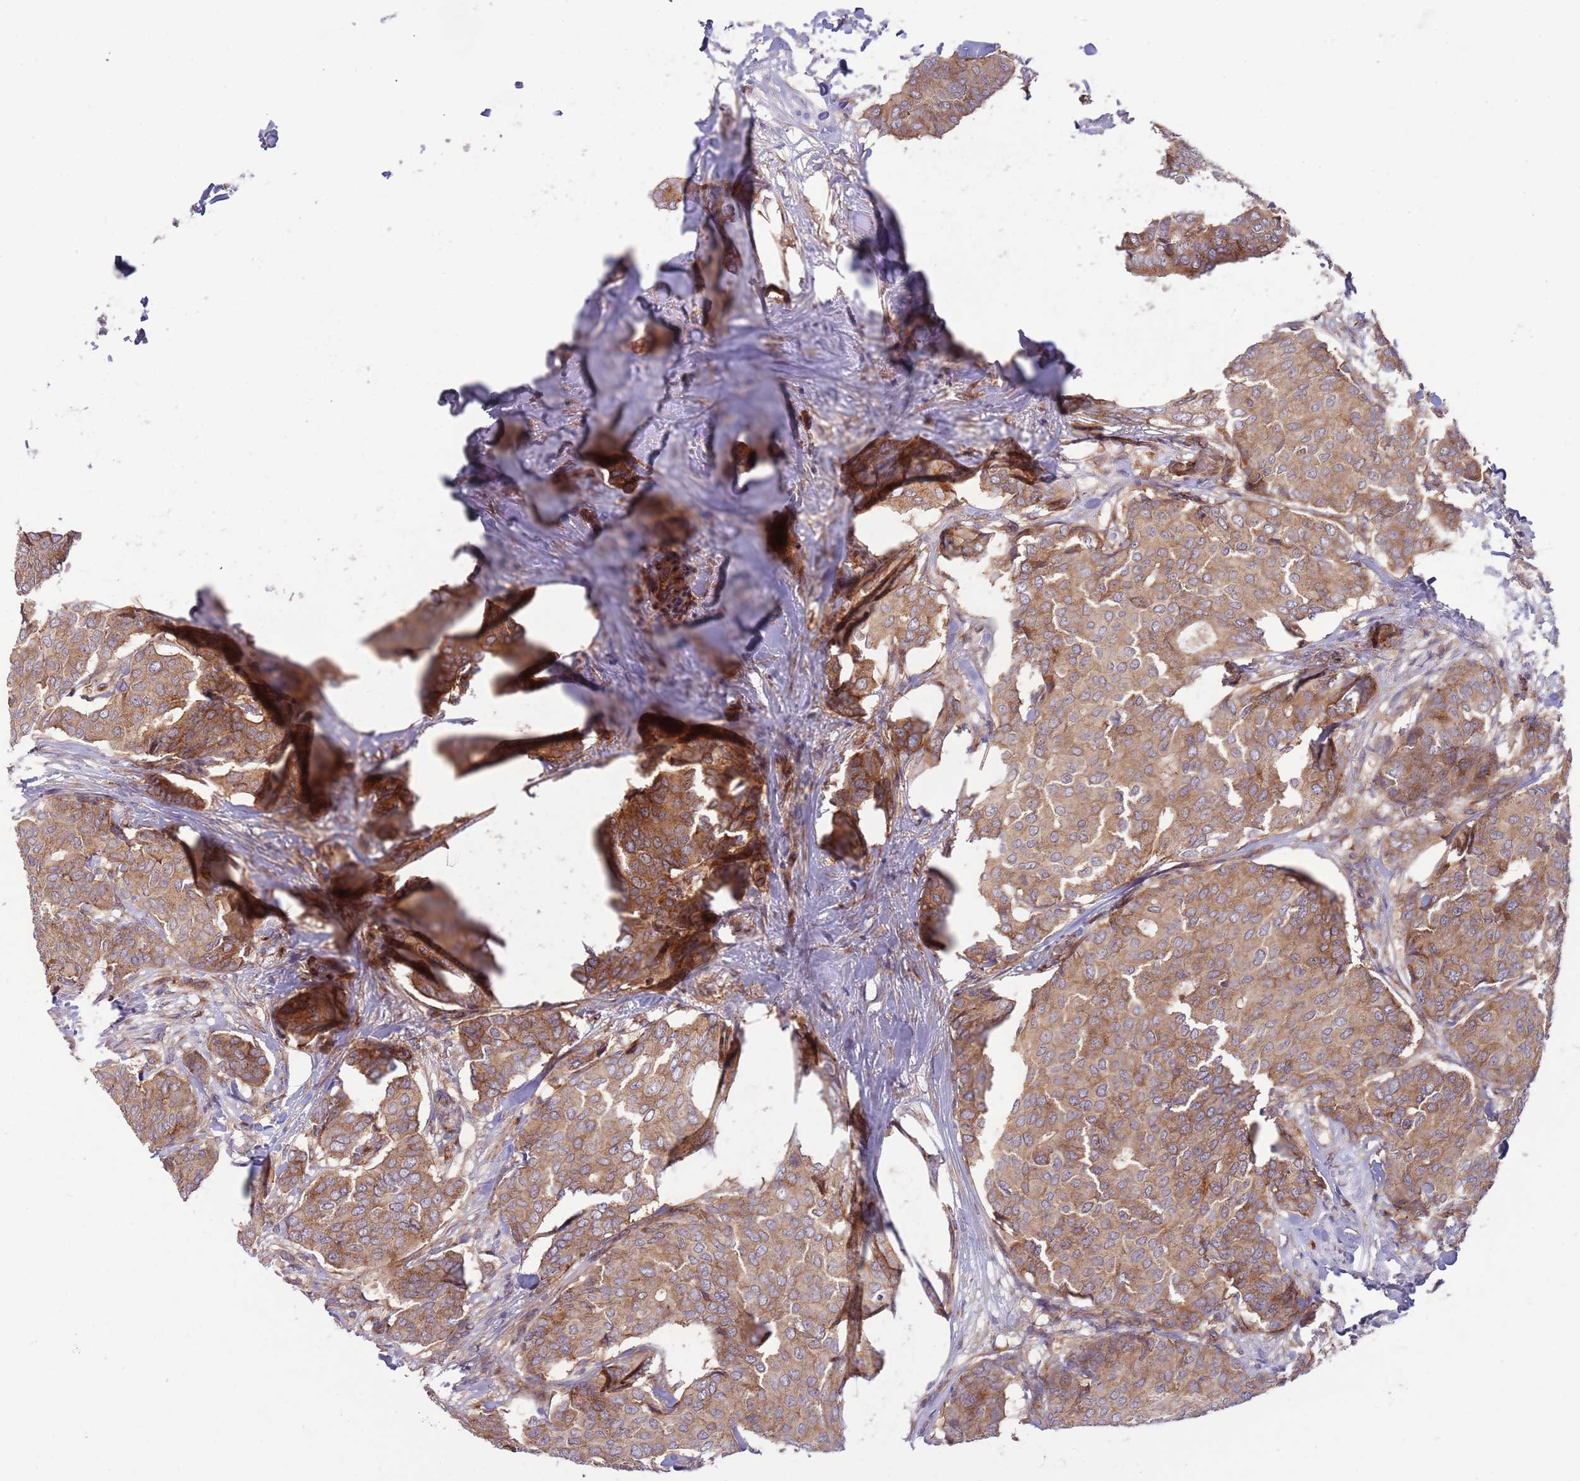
{"staining": {"intensity": "moderate", "quantity": ">75%", "location": "cytoplasmic/membranous"}, "tissue": "breast cancer", "cell_type": "Tumor cells", "image_type": "cancer", "snomed": [{"axis": "morphology", "description": "Duct carcinoma"}, {"axis": "topography", "description": "Breast"}], "caption": "Invasive ductal carcinoma (breast) stained for a protein exhibits moderate cytoplasmic/membranous positivity in tumor cells.", "gene": "BTBD7", "patient": {"sex": "female", "age": 75}}